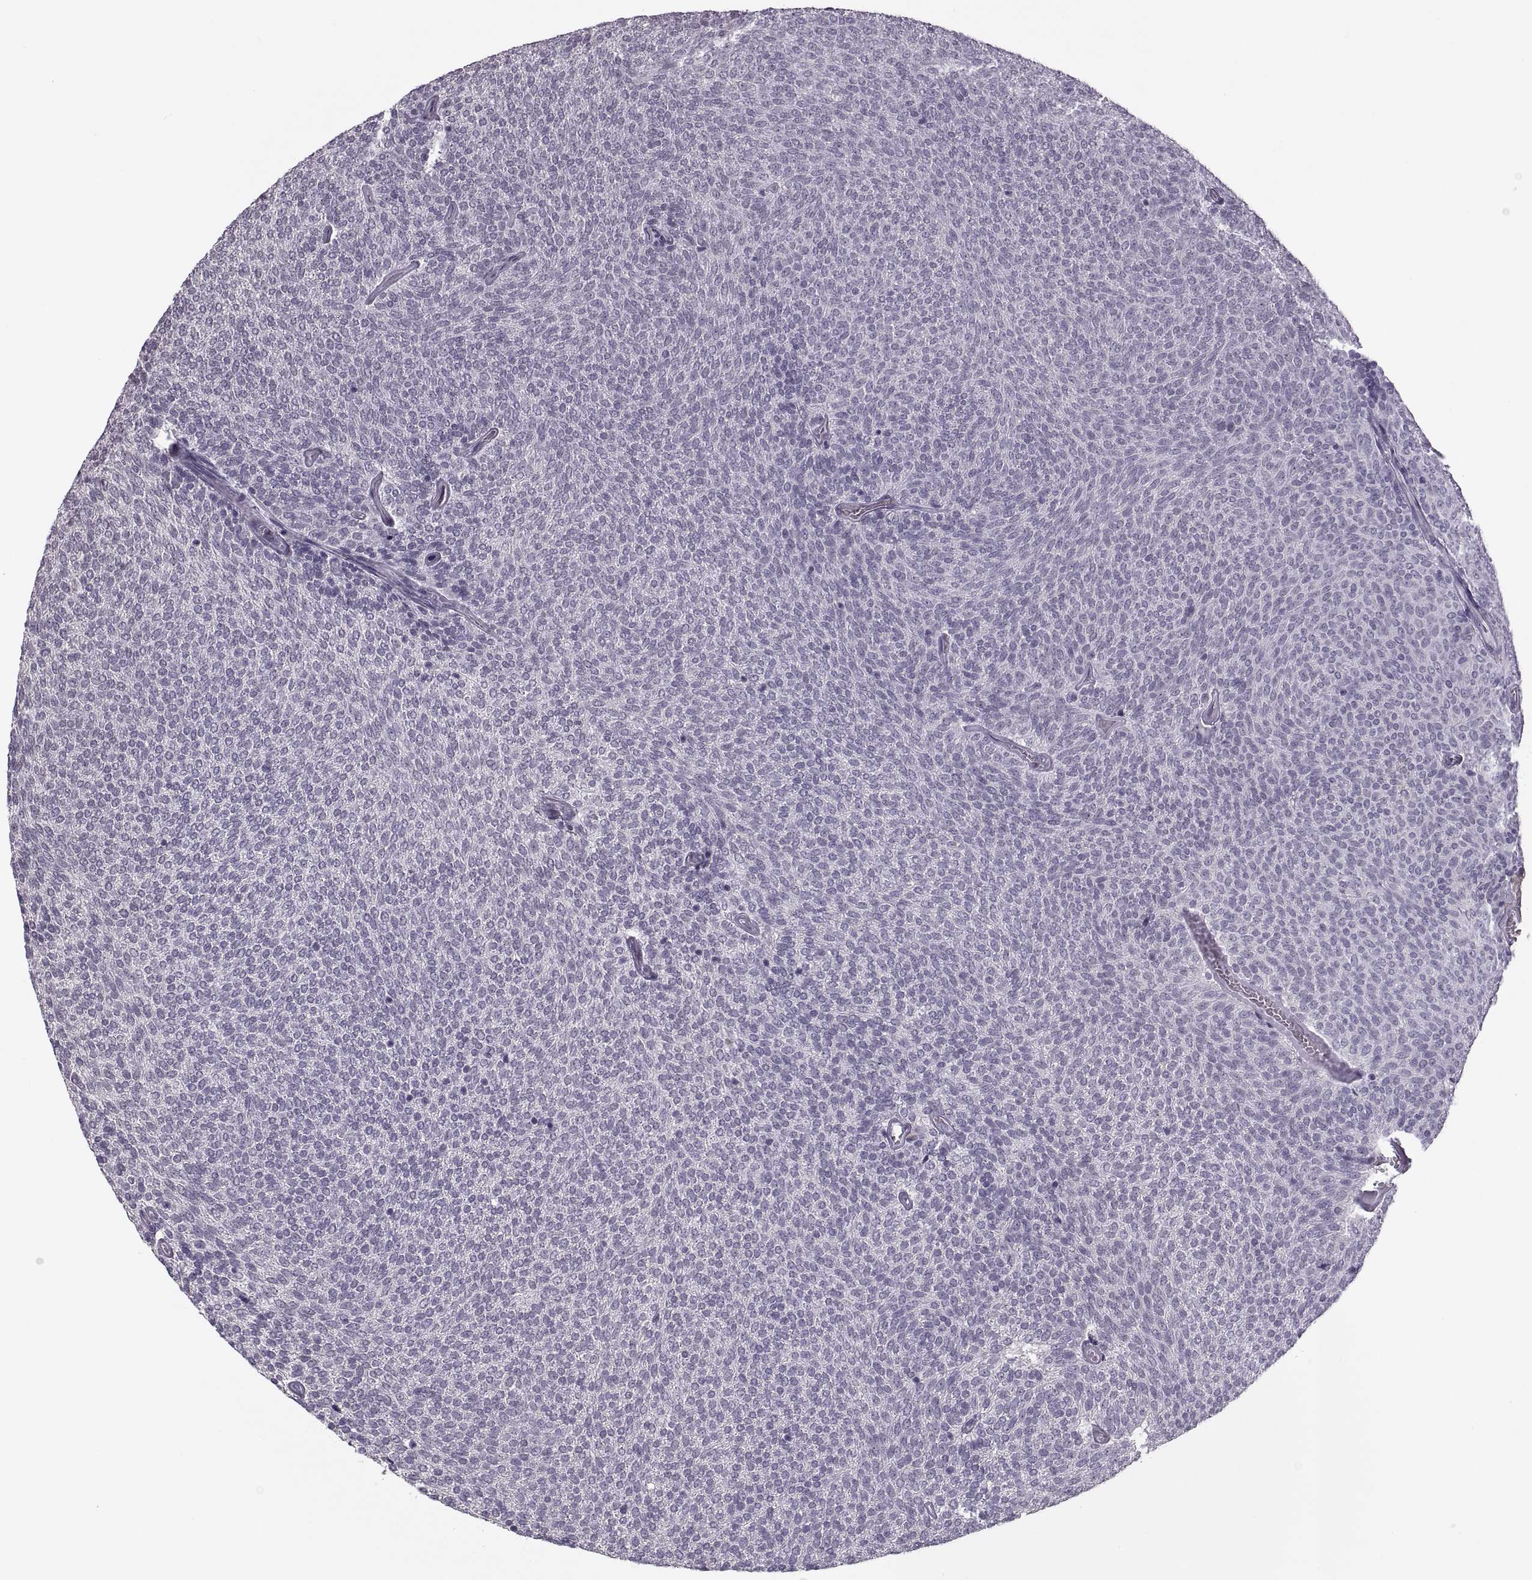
{"staining": {"intensity": "negative", "quantity": "none", "location": "none"}, "tissue": "urothelial cancer", "cell_type": "Tumor cells", "image_type": "cancer", "snomed": [{"axis": "morphology", "description": "Urothelial carcinoma, Low grade"}, {"axis": "topography", "description": "Urinary bladder"}], "caption": "Micrograph shows no significant protein staining in tumor cells of urothelial cancer.", "gene": "PAGE5", "patient": {"sex": "male", "age": 77}}